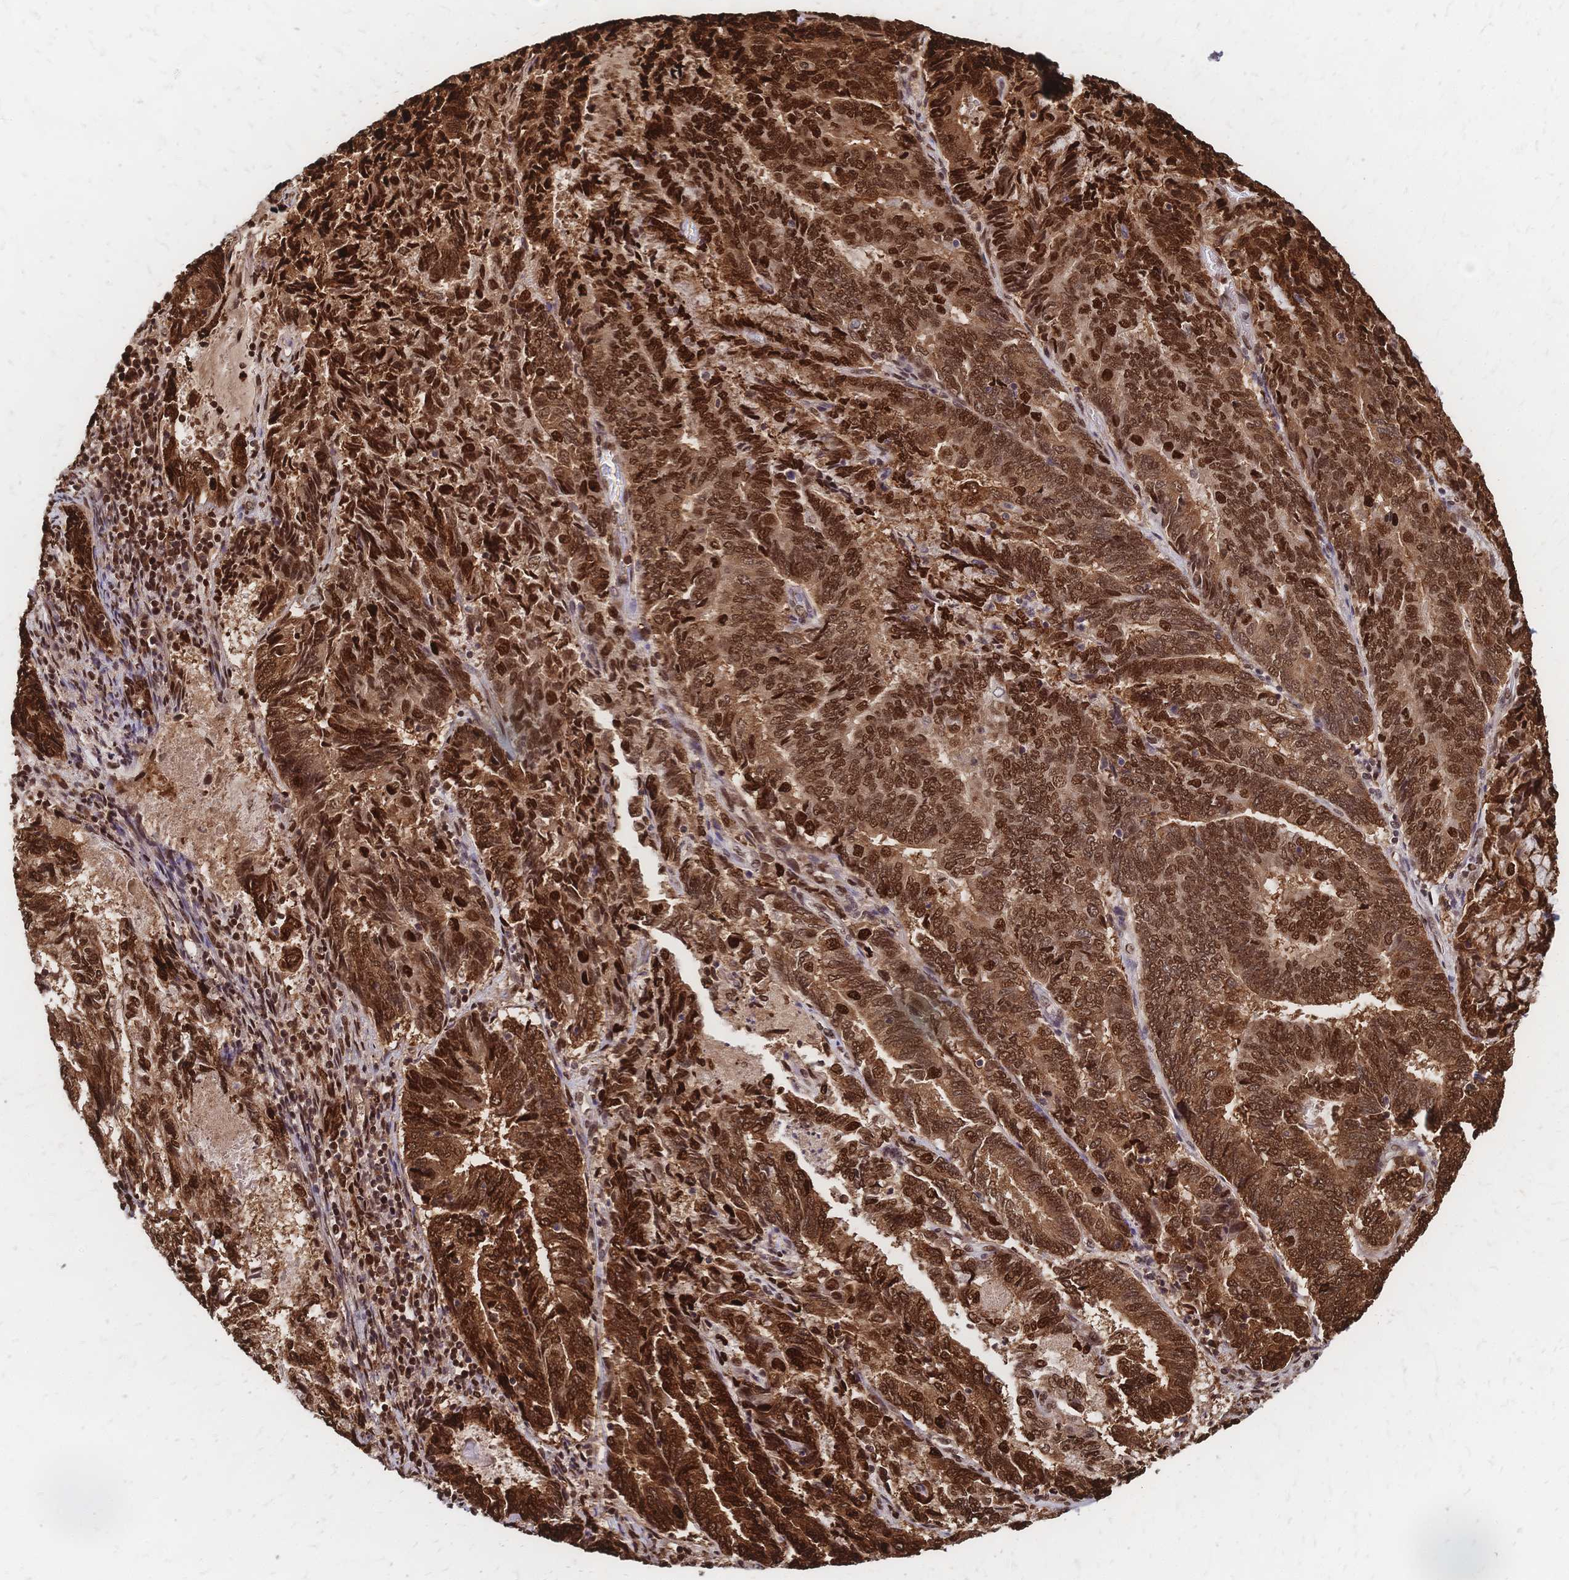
{"staining": {"intensity": "strong", "quantity": ">75%", "location": "cytoplasmic/membranous,nuclear"}, "tissue": "endometrial cancer", "cell_type": "Tumor cells", "image_type": "cancer", "snomed": [{"axis": "morphology", "description": "Adenocarcinoma, NOS"}, {"axis": "topography", "description": "Endometrium"}], "caption": "A high amount of strong cytoplasmic/membranous and nuclear expression is seen in about >75% of tumor cells in adenocarcinoma (endometrial) tissue.", "gene": "HDGF", "patient": {"sex": "female", "age": 80}}